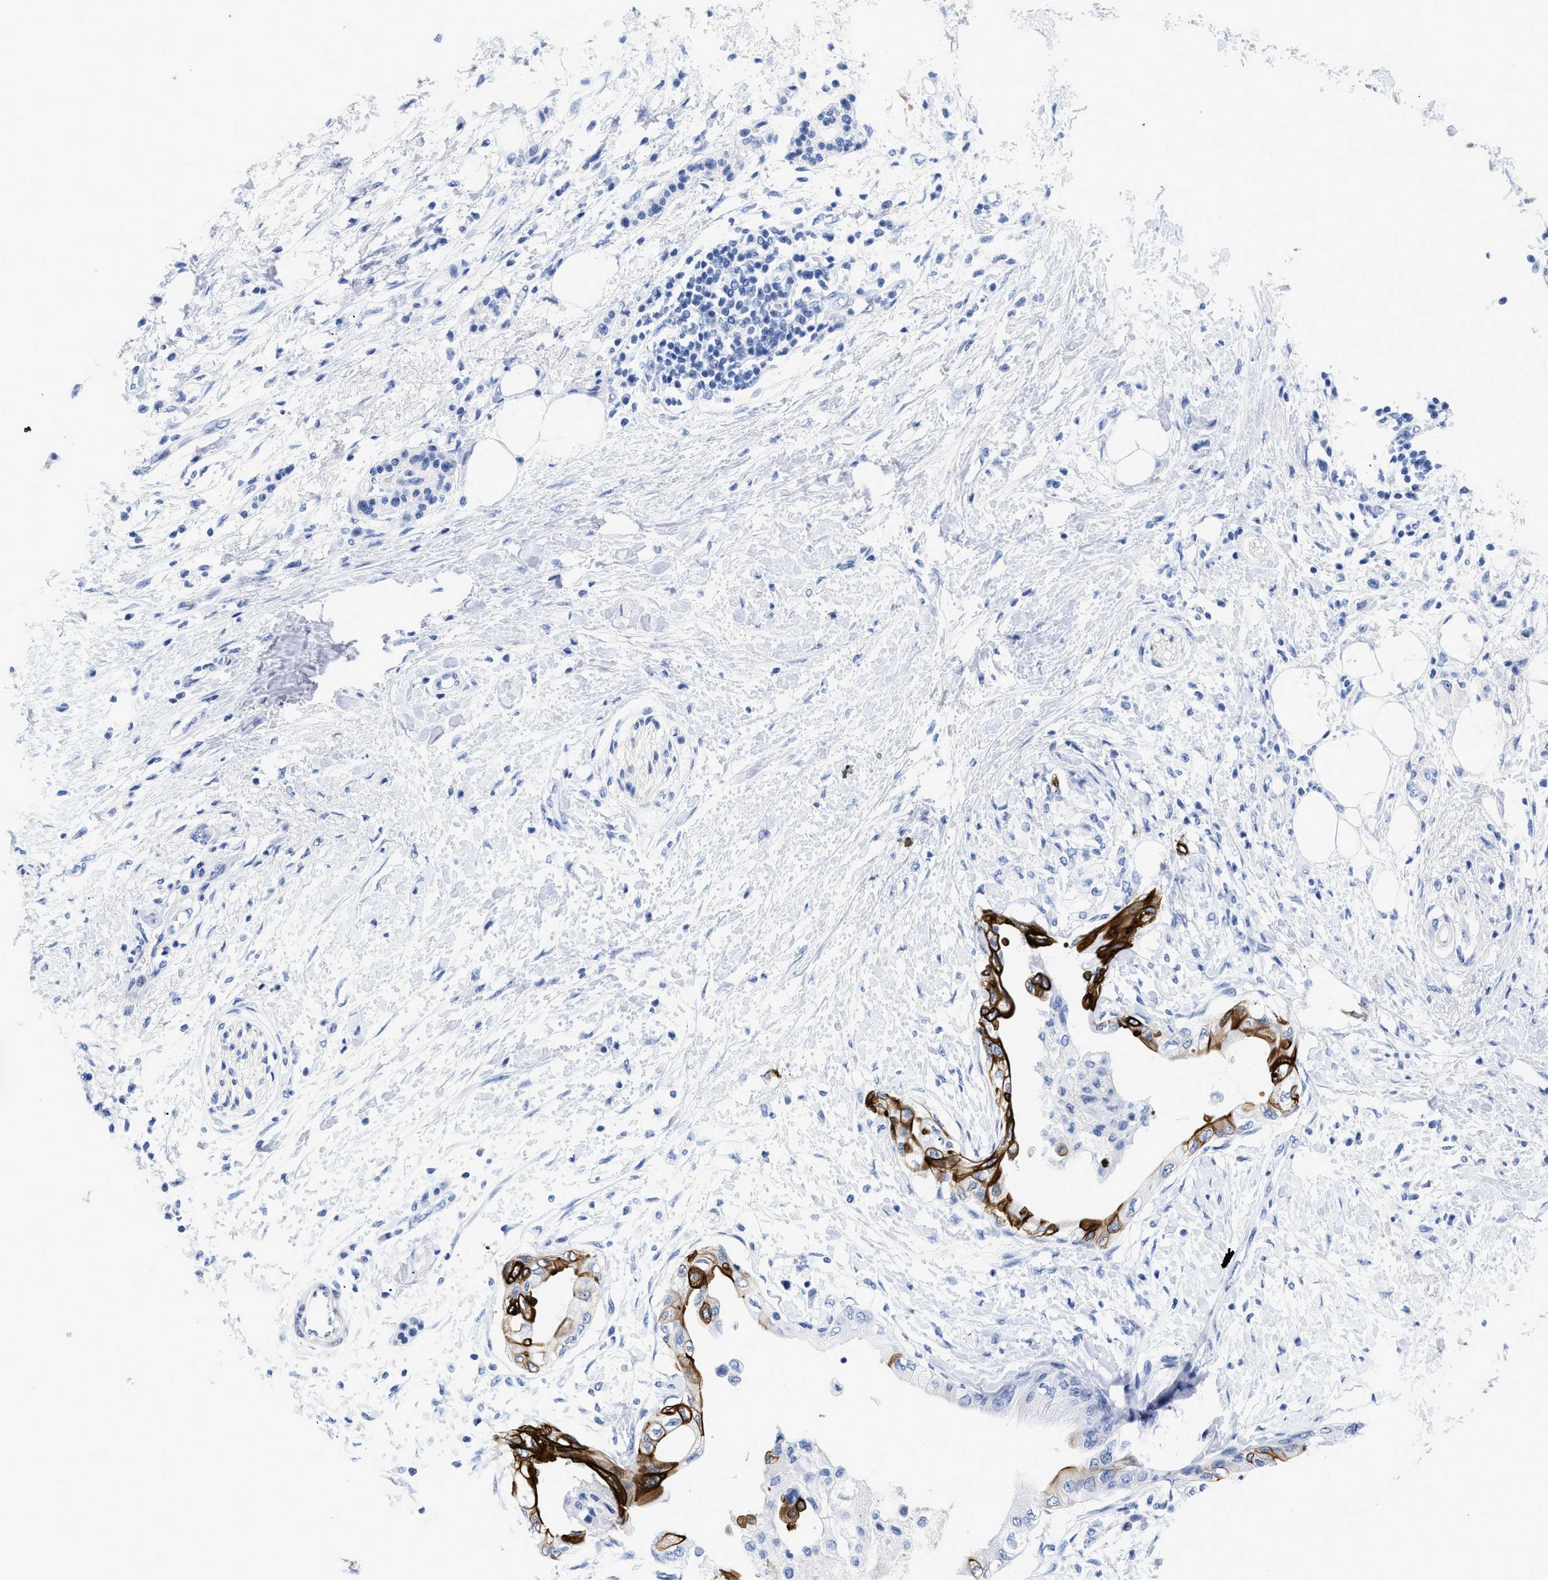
{"staining": {"intensity": "strong", "quantity": "<25%", "location": "cytoplasmic/membranous"}, "tissue": "pancreatic cancer", "cell_type": "Tumor cells", "image_type": "cancer", "snomed": [{"axis": "morphology", "description": "Normal tissue, NOS"}, {"axis": "morphology", "description": "Adenocarcinoma, NOS"}, {"axis": "topography", "description": "Pancreas"}, {"axis": "topography", "description": "Duodenum"}], "caption": "Immunohistochemistry (IHC) photomicrograph of neoplastic tissue: pancreatic cancer (adenocarcinoma) stained using immunohistochemistry (IHC) displays medium levels of strong protein expression localized specifically in the cytoplasmic/membranous of tumor cells, appearing as a cytoplasmic/membranous brown color.", "gene": "DUSP26", "patient": {"sex": "female", "age": 60}}